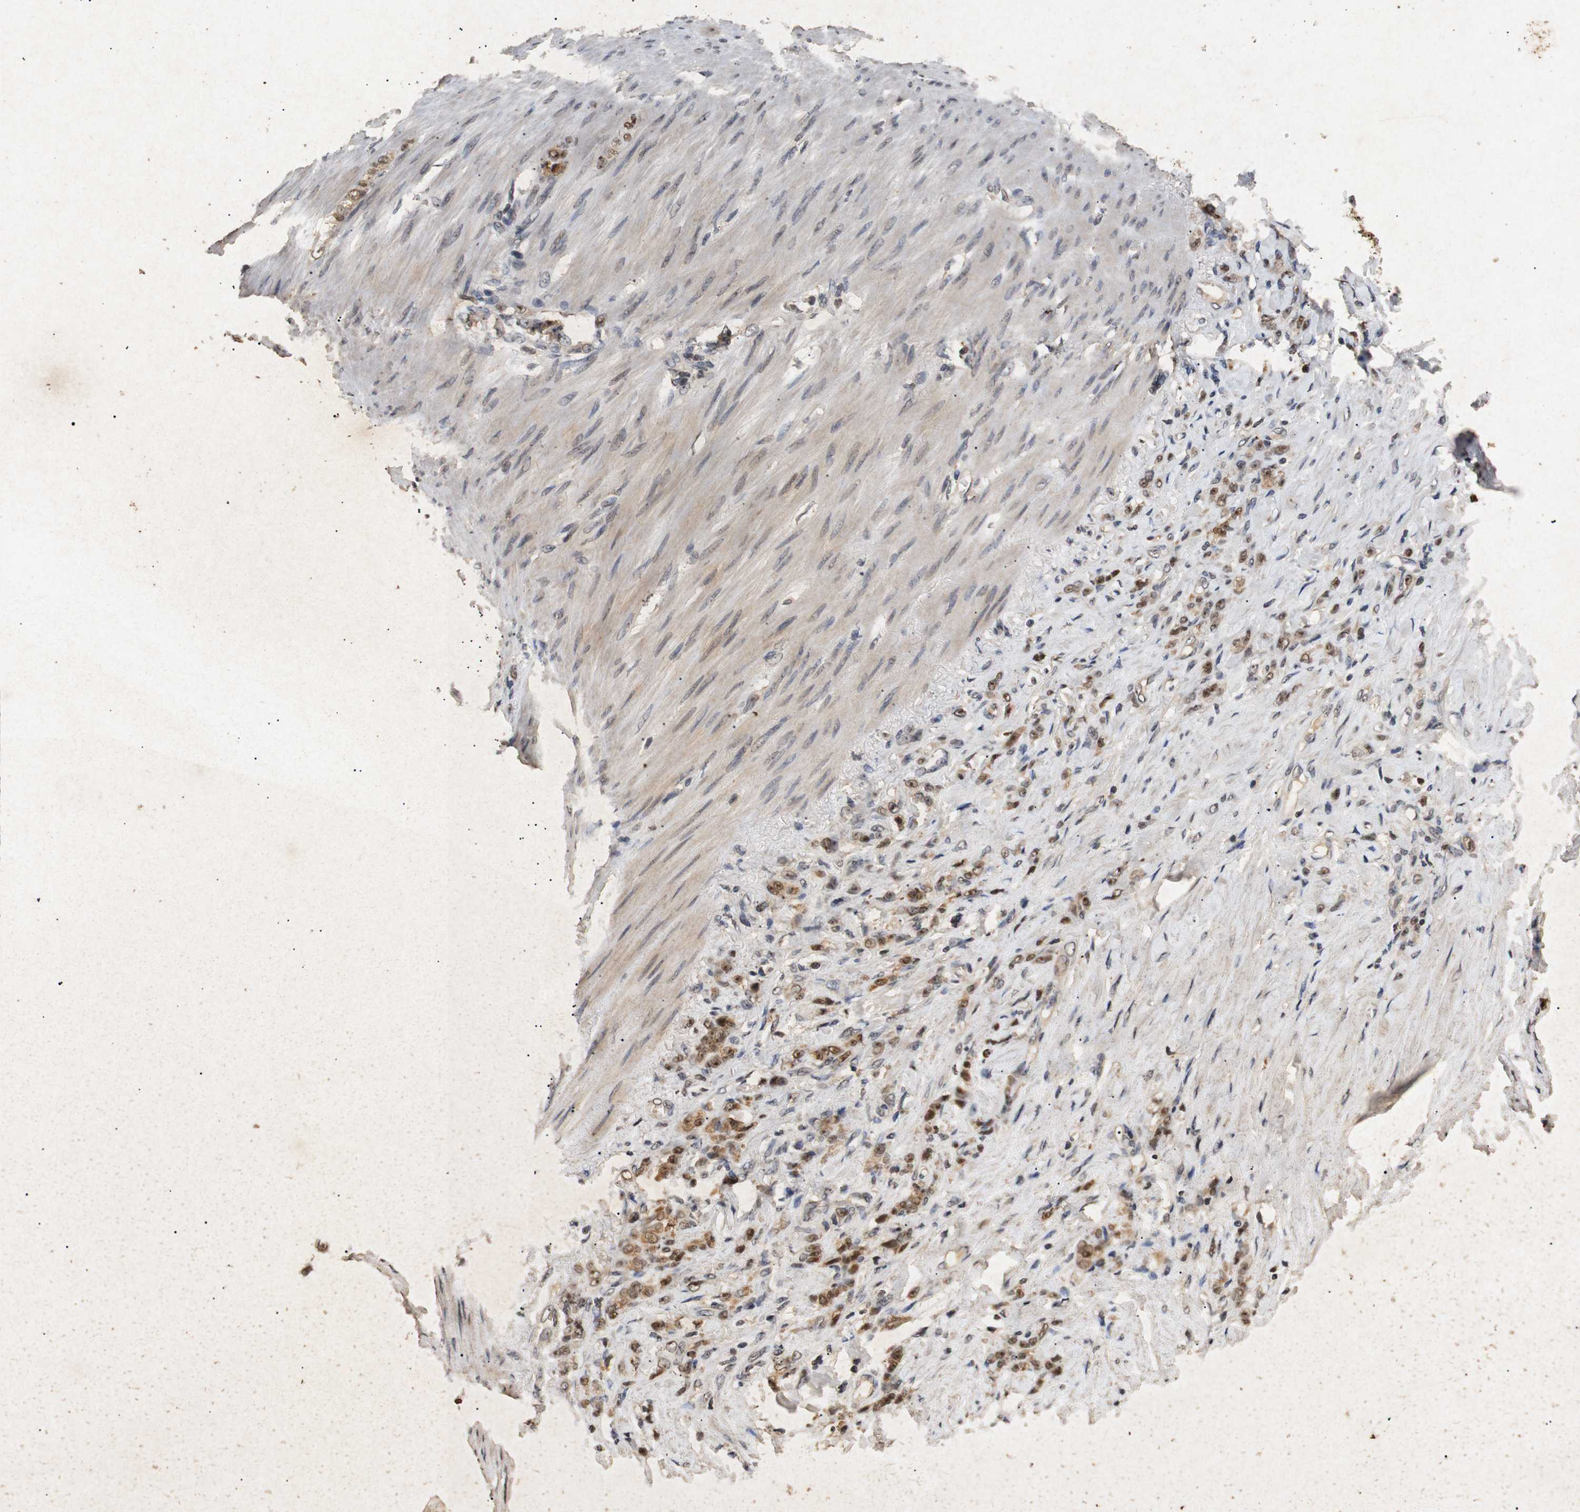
{"staining": {"intensity": "moderate", "quantity": ">75%", "location": "cytoplasmic/membranous,nuclear"}, "tissue": "stomach cancer", "cell_type": "Tumor cells", "image_type": "cancer", "snomed": [{"axis": "morphology", "description": "Adenocarcinoma, NOS"}, {"axis": "topography", "description": "Stomach"}], "caption": "Moderate cytoplasmic/membranous and nuclear positivity is identified in about >75% of tumor cells in stomach cancer.", "gene": "PARN", "patient": {"sex": "male", "age": 82}}